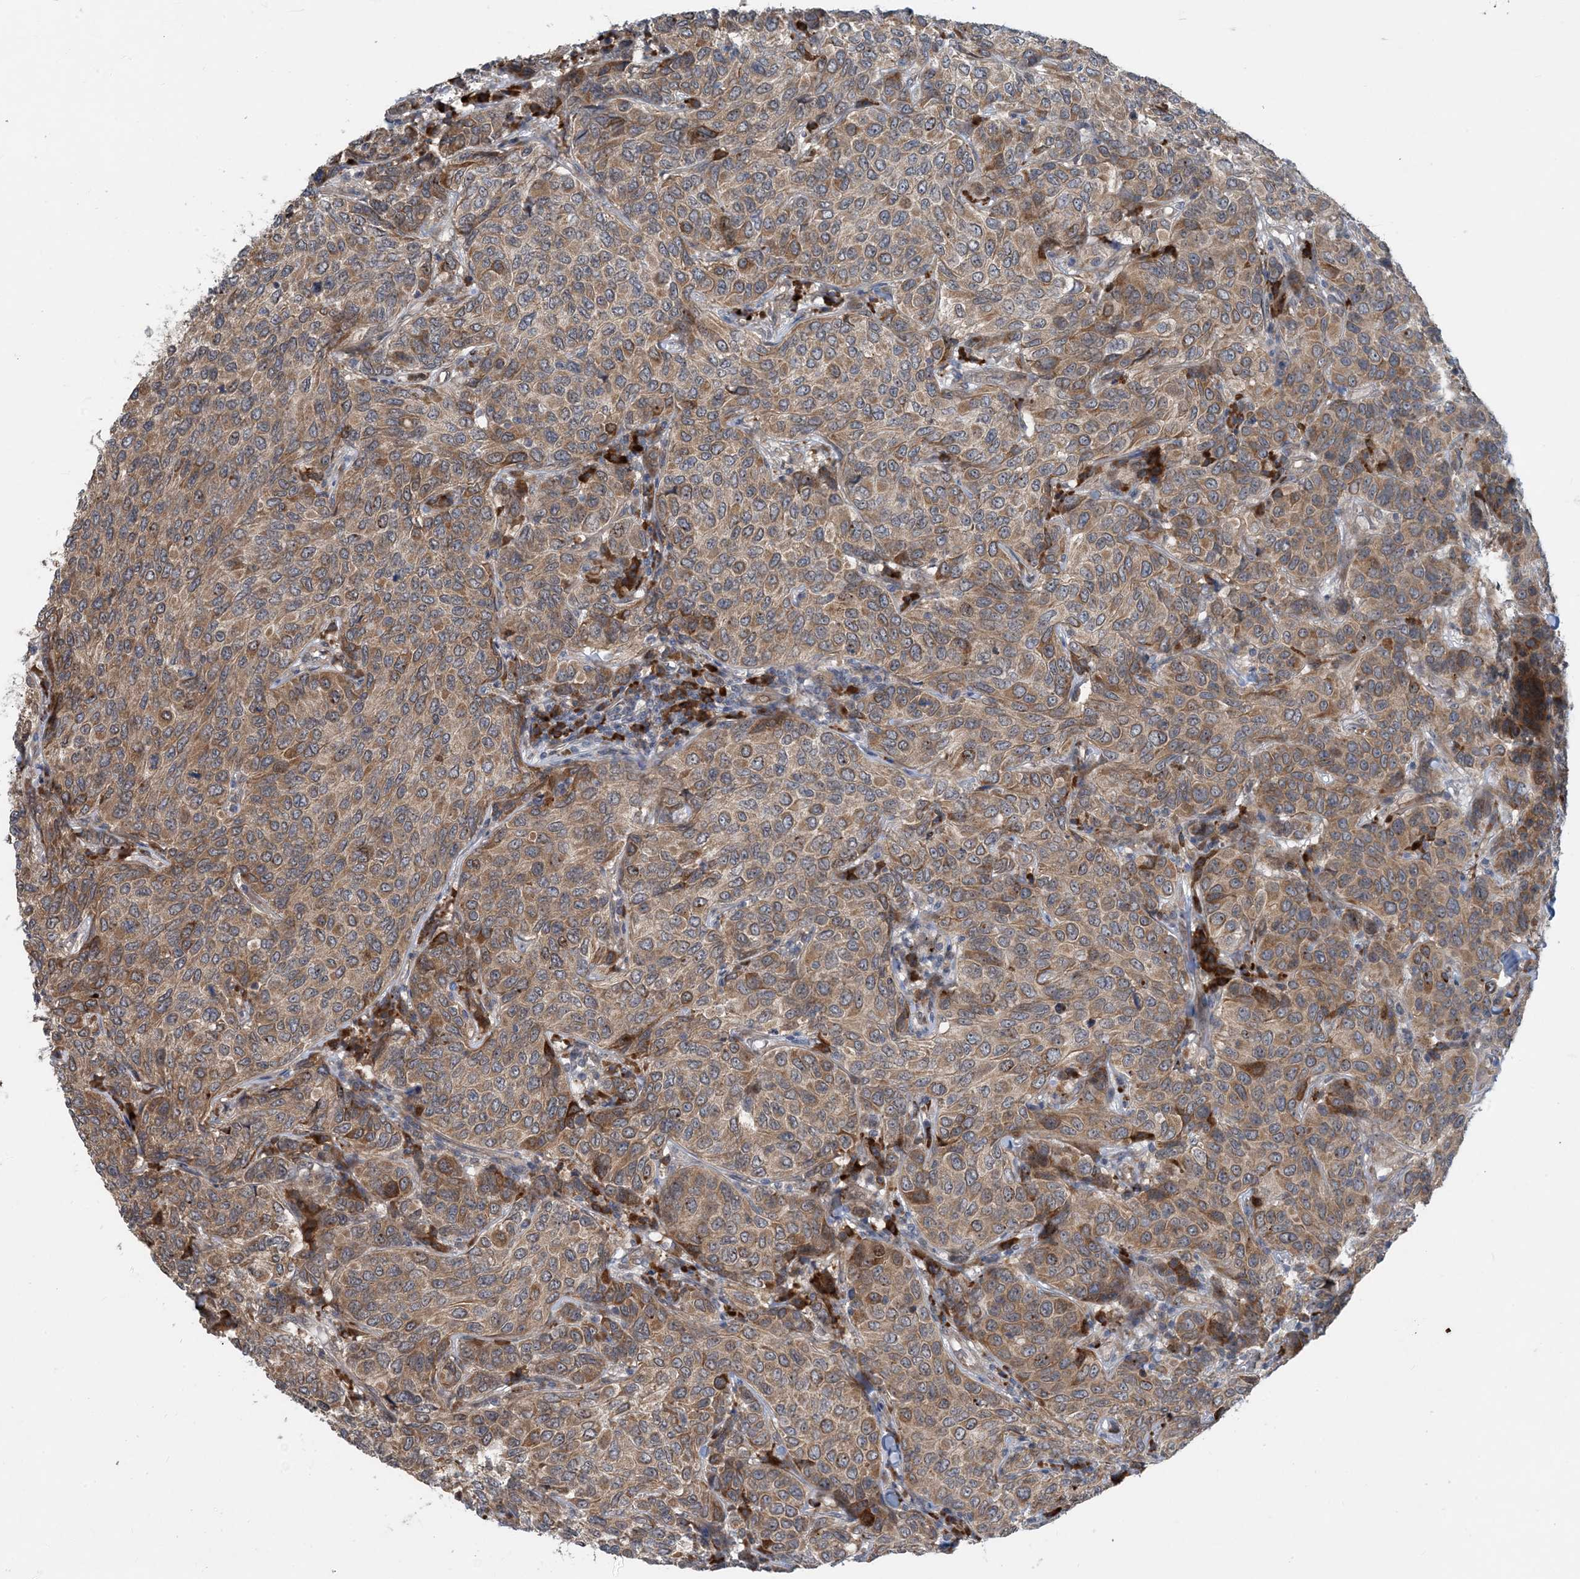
{"staining": {"intensity": "moderate", "quantity": ">75%", "location": "cytoplasmic/membranous"}, "tissue": "breast cancer", "cell_type": "Tumor cells", "image_type": "cancer", "snomed": [{"axis": "morphology", "description": "Duct carcinoma"}, {"axis": "topography", "description": "Breast"}], "caption": "Protein staining by IHC shows moderate cytoplasmic/membranous expression in about >75% of tumor cells in infiltrating ductal carcinoma (breast). (DAB = brown stain, brightfield microscopy at high magnification).", "gene": "PHOSPHO2", "patient": {"sex": "female", "age": 55}}